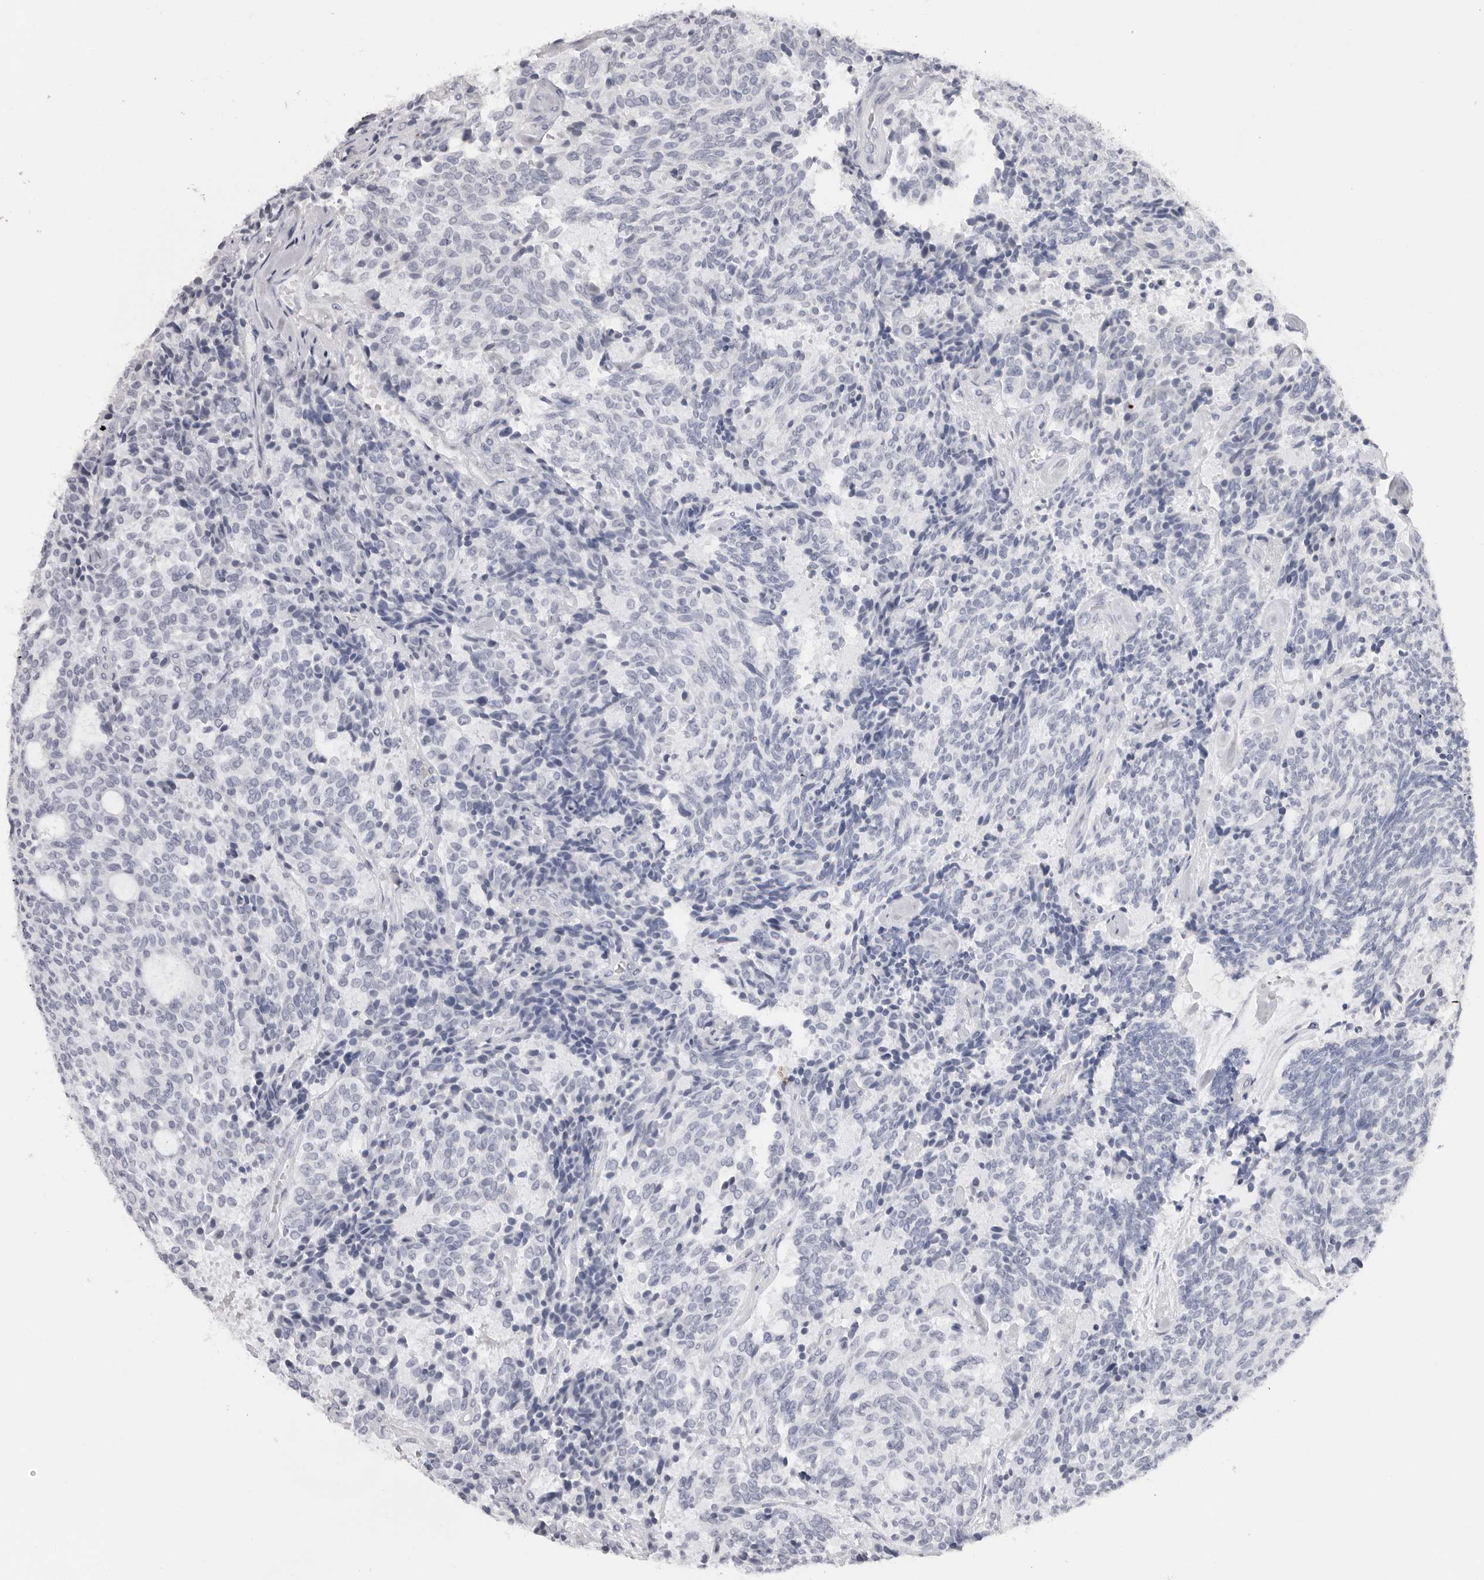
{"staining": {"intensity": "negative", "quantity": "none", "location": "none"}, "tissue": "carcinoid", "cell_type": "Tumor cells", "image_type": "cancer", "snomed": [{"axis": "morphology", "description": "Carcinoid, malignant, NOS"}, {"axis": "topography", "description": "Pancreas"}], "caption": "The immunohistochemistry histopathology image has no significant positivity in tumor cells of carcinoid tissue.", "gene": "ACP6", "patient": {"sex": "female", "age": 54}}